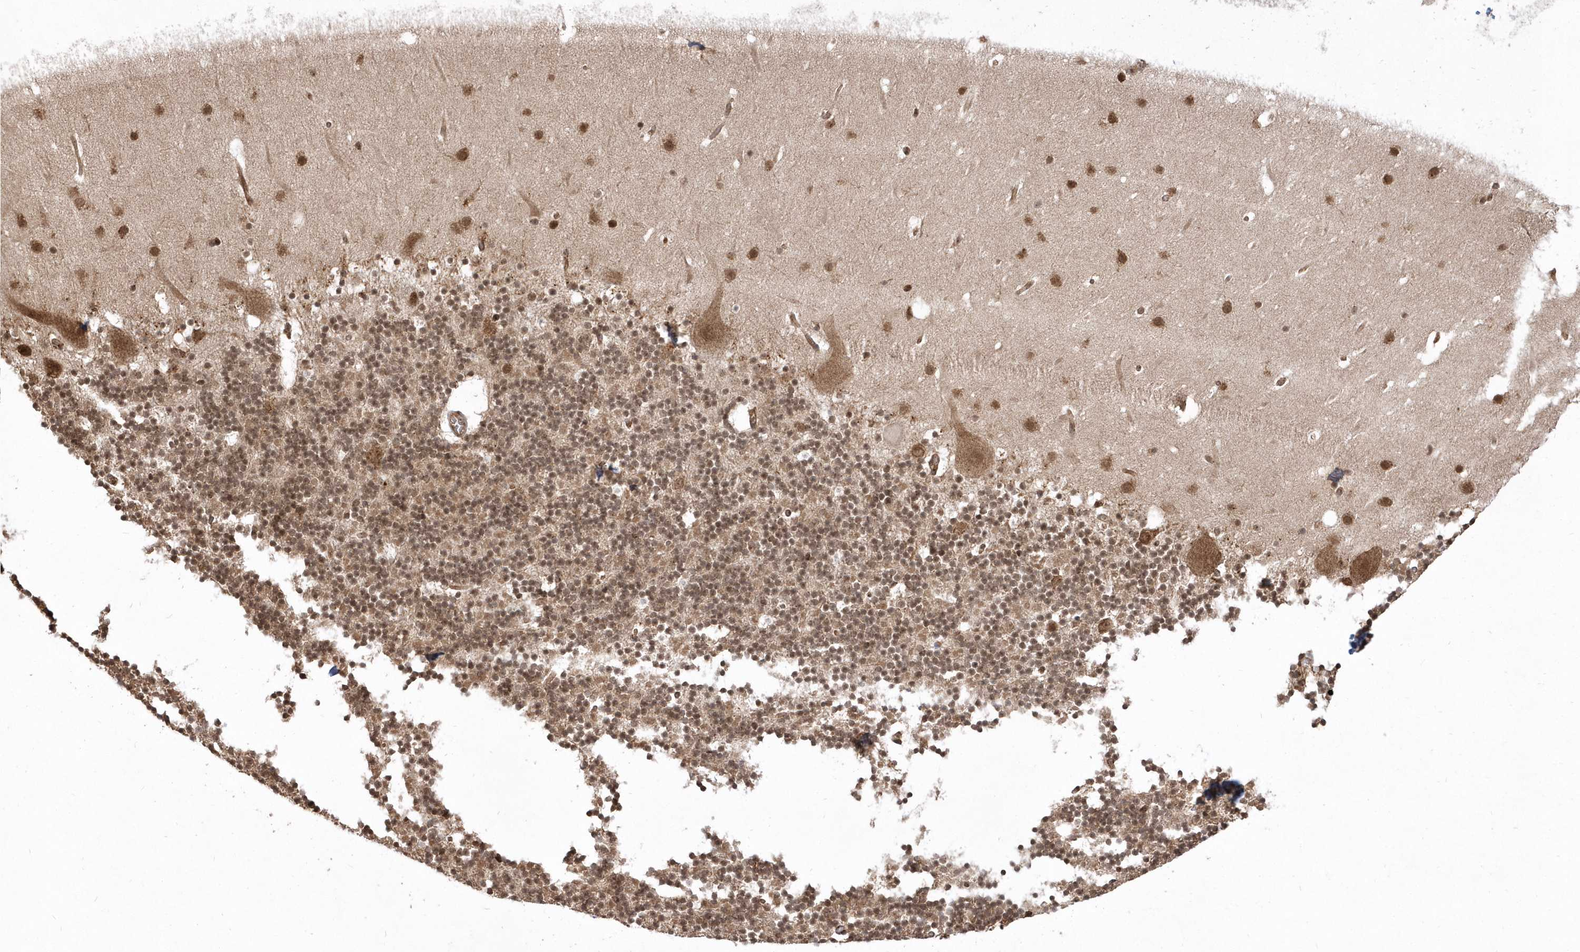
{"staining": {"intensity": "moderate", "quantity": ">75%", "location": "nuclear"}, "tissue": "cerebellum", "cell_type": "Cells in granular layer", "image_type": "normal", "snomed": [{"axis": "morphology", "description": "Normal tissue, NOS"}, {"axis": "topography", "description": "Cerebellum"}], "caption": "Immunohistochemistry histopathology image of benign cerebellum: cerebellum stained using IHC reveals medium levels of moderate protein expression localized specifically in the nuclear of cells in granular layer, appearing as a nuclear brown color.", "gene": "EPC2", "patient": {"sex": "male", "age": 57}}